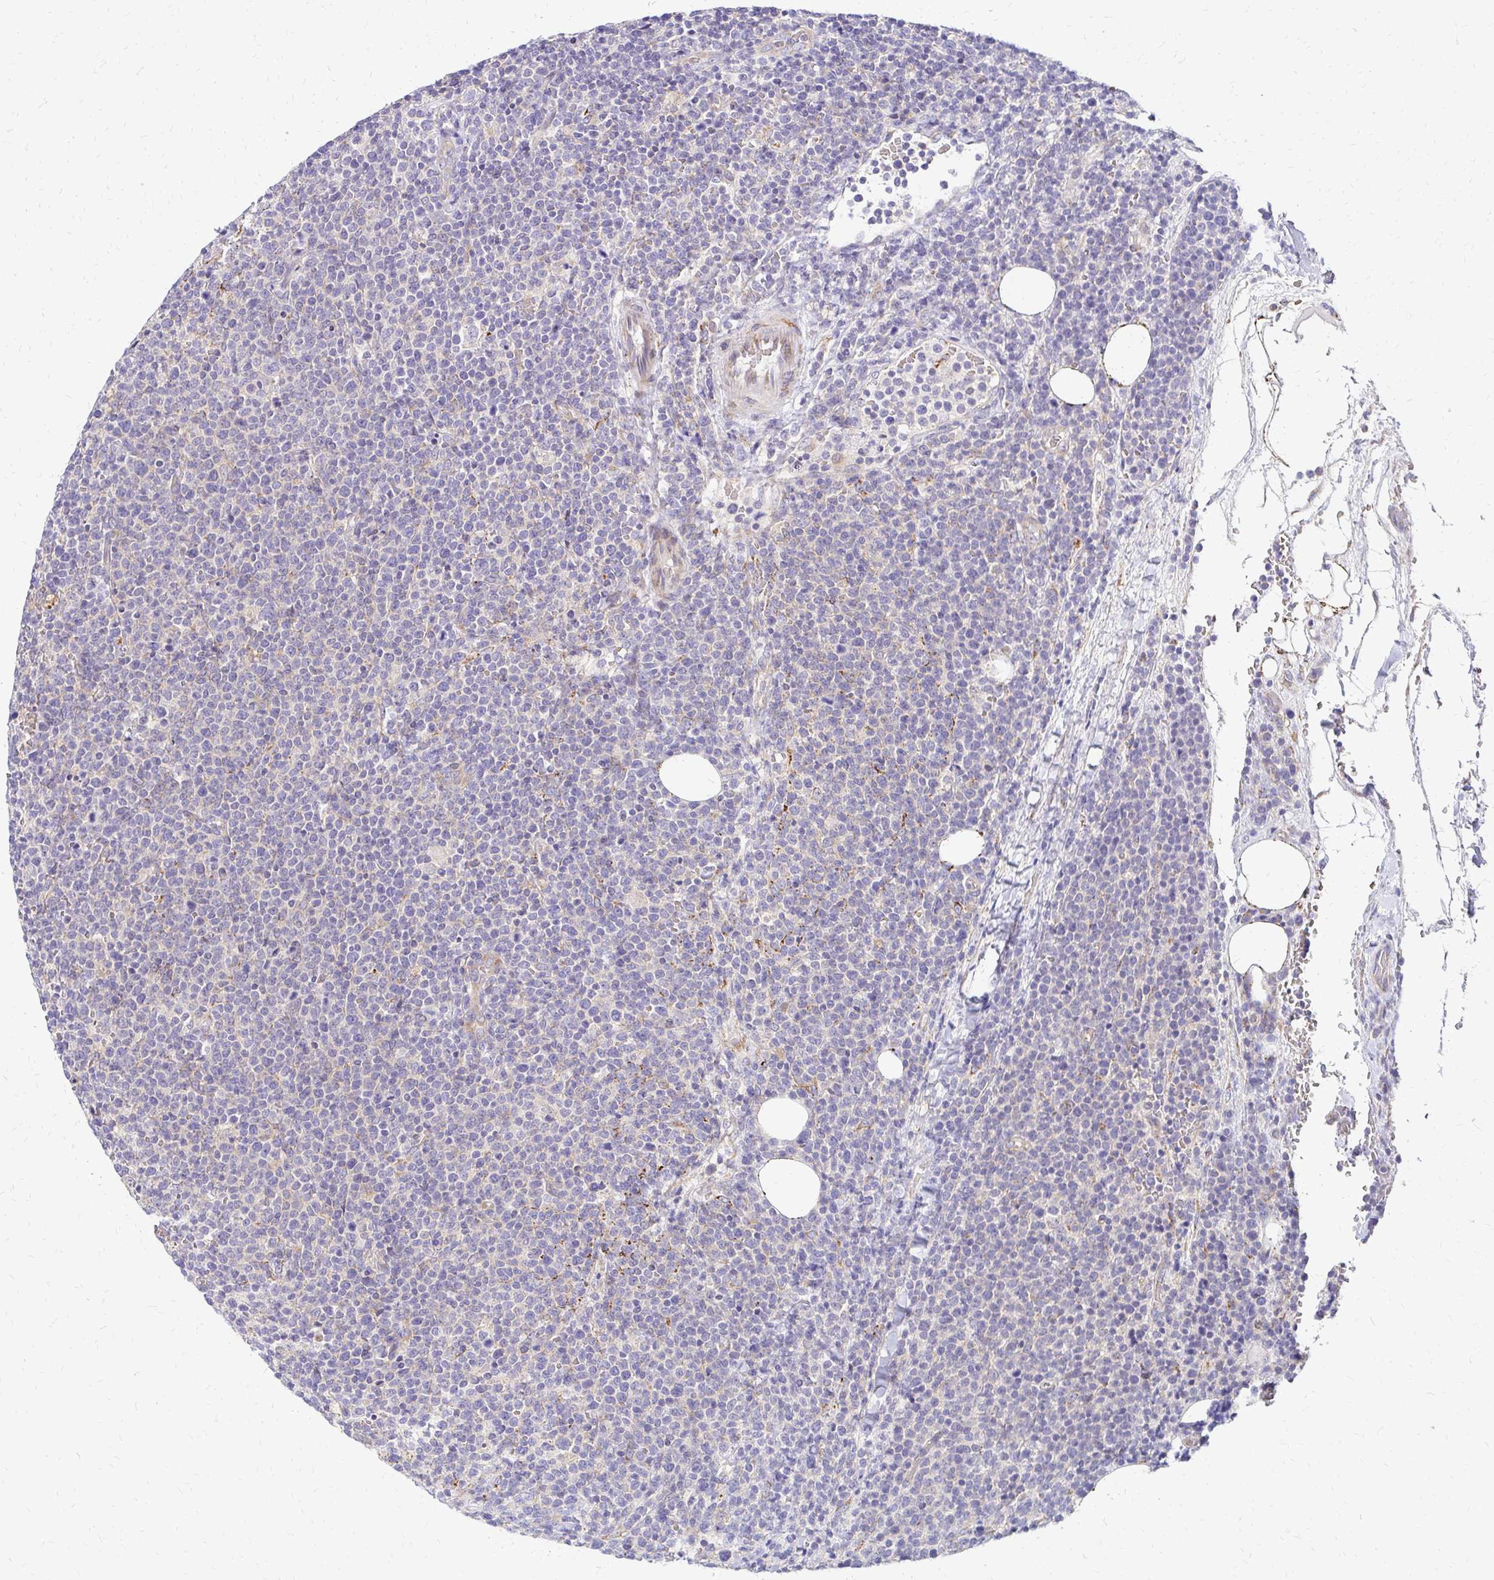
{"staining": {"intensity": "negative", "quantity": "none", "location": "none"}, "tissue": "lymphoma", "cell_type": "Tumor cells", "image_type": "cancer", "snomed": [{"axis": "morphology", "description": "Malignant lymphoma, non-Hodgkin's type, High grade"}, {"axis": "topography", "description": "Lymph node"}], "caption": "Lymphoma was stained to show a protein in brown. There is no significant positivity in tumor cells. The staining is performed using DAB brown chromogen with nuclei counter-stained in using hematoxylin.", "gene": "IDUA", "patient": {"sex": "male", "age": 61}}